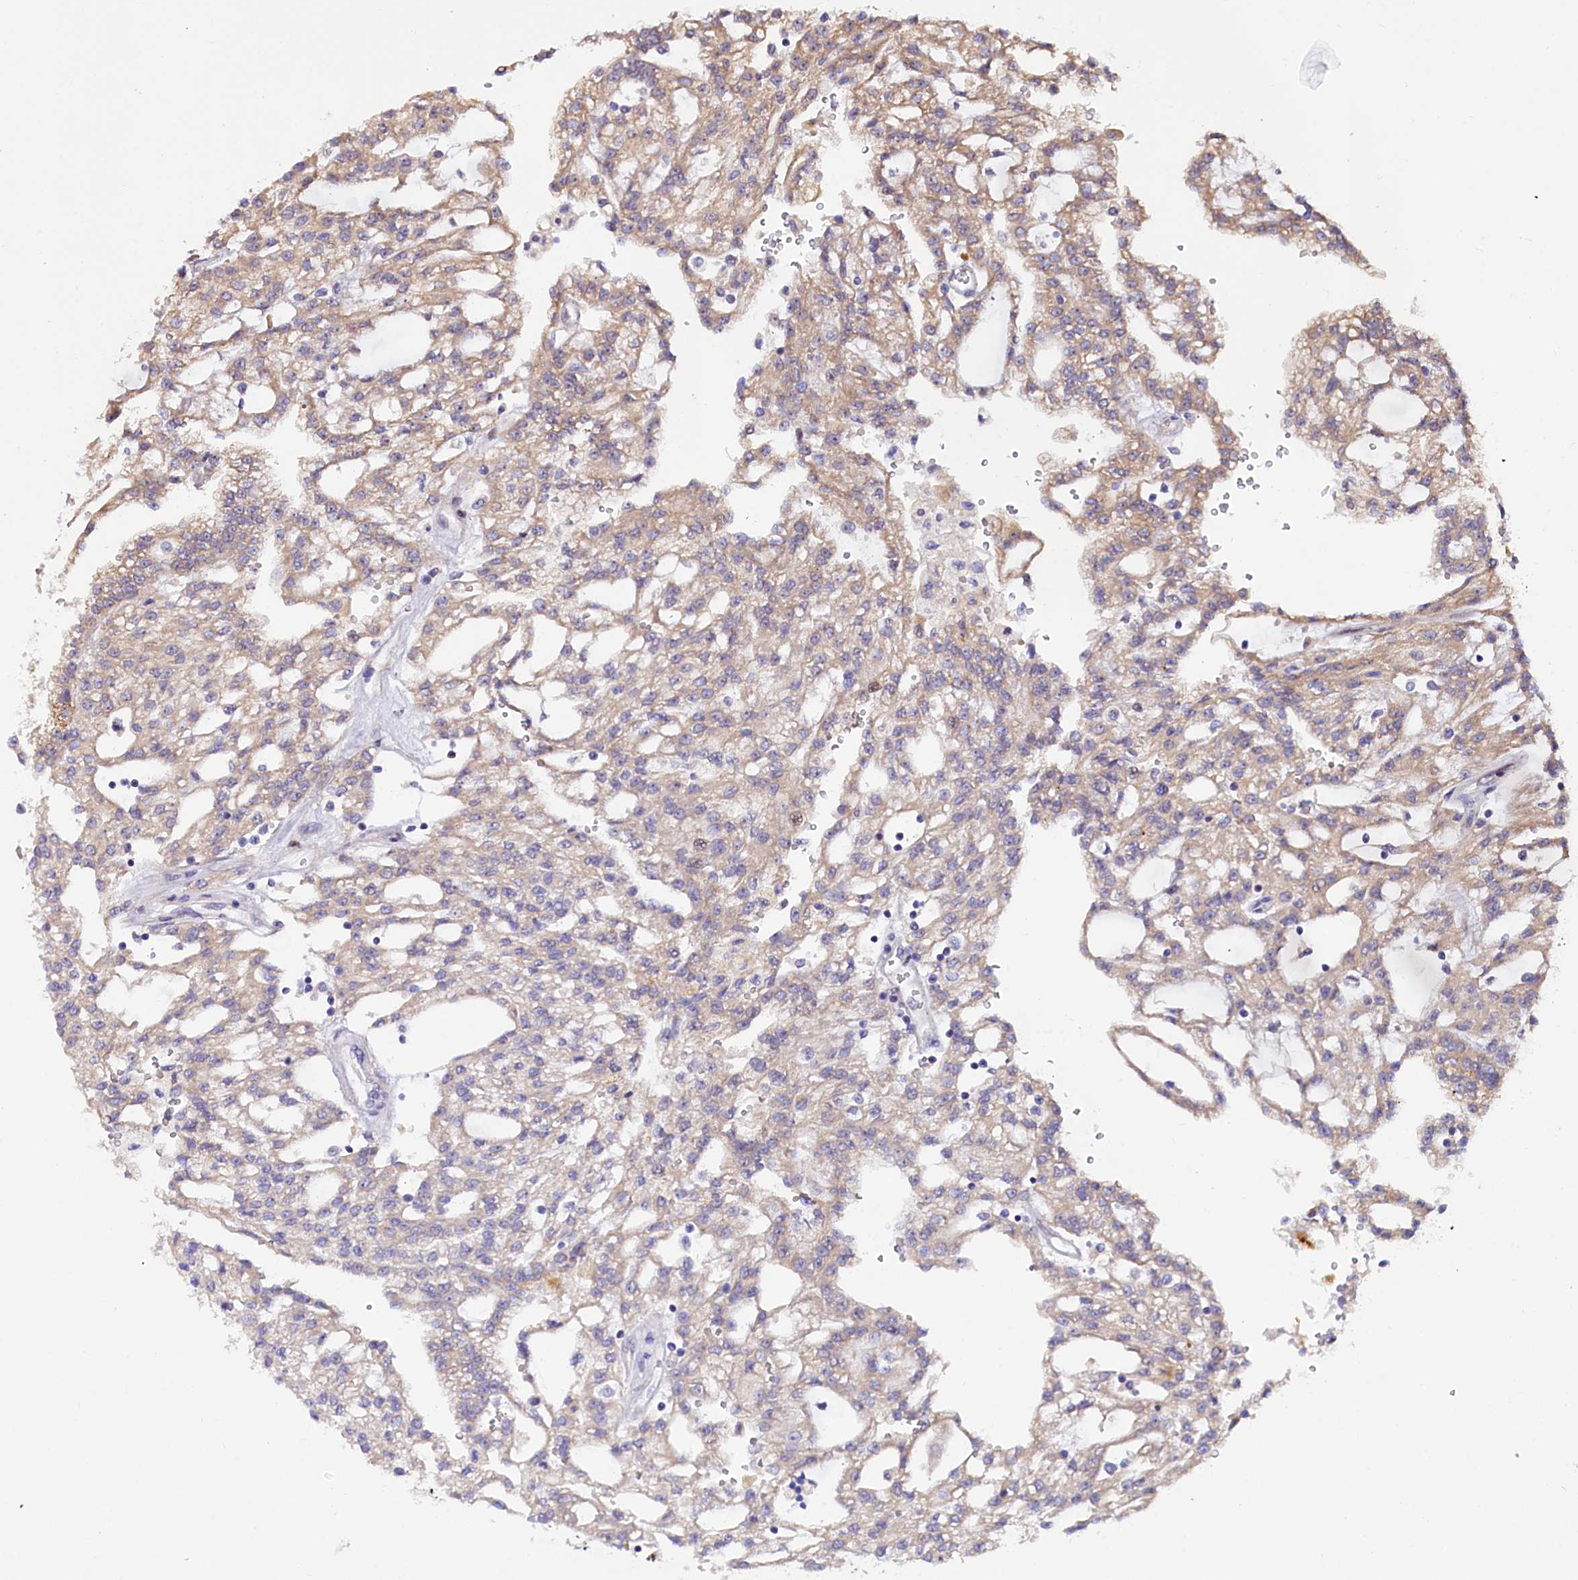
{"staining": {"intensity": "weak", "quantity": "<25%", "location": "cytoplasmic/membranous"}, "tissue": "renal cancer", "cell_type": "Tumor cells", "image_type": "cancer", "snomed": [{"axis": "morphology", "description": "Adenocarcinoma, NOS"}, {"axis": "topography", "description": "Kidney"}], "caption": "Tumor cells are negative for protein expression in human renal cancer (adenocarcinoma).", "gene": "PDZRN3", "patient": {"sex": "male", "age": 63}}